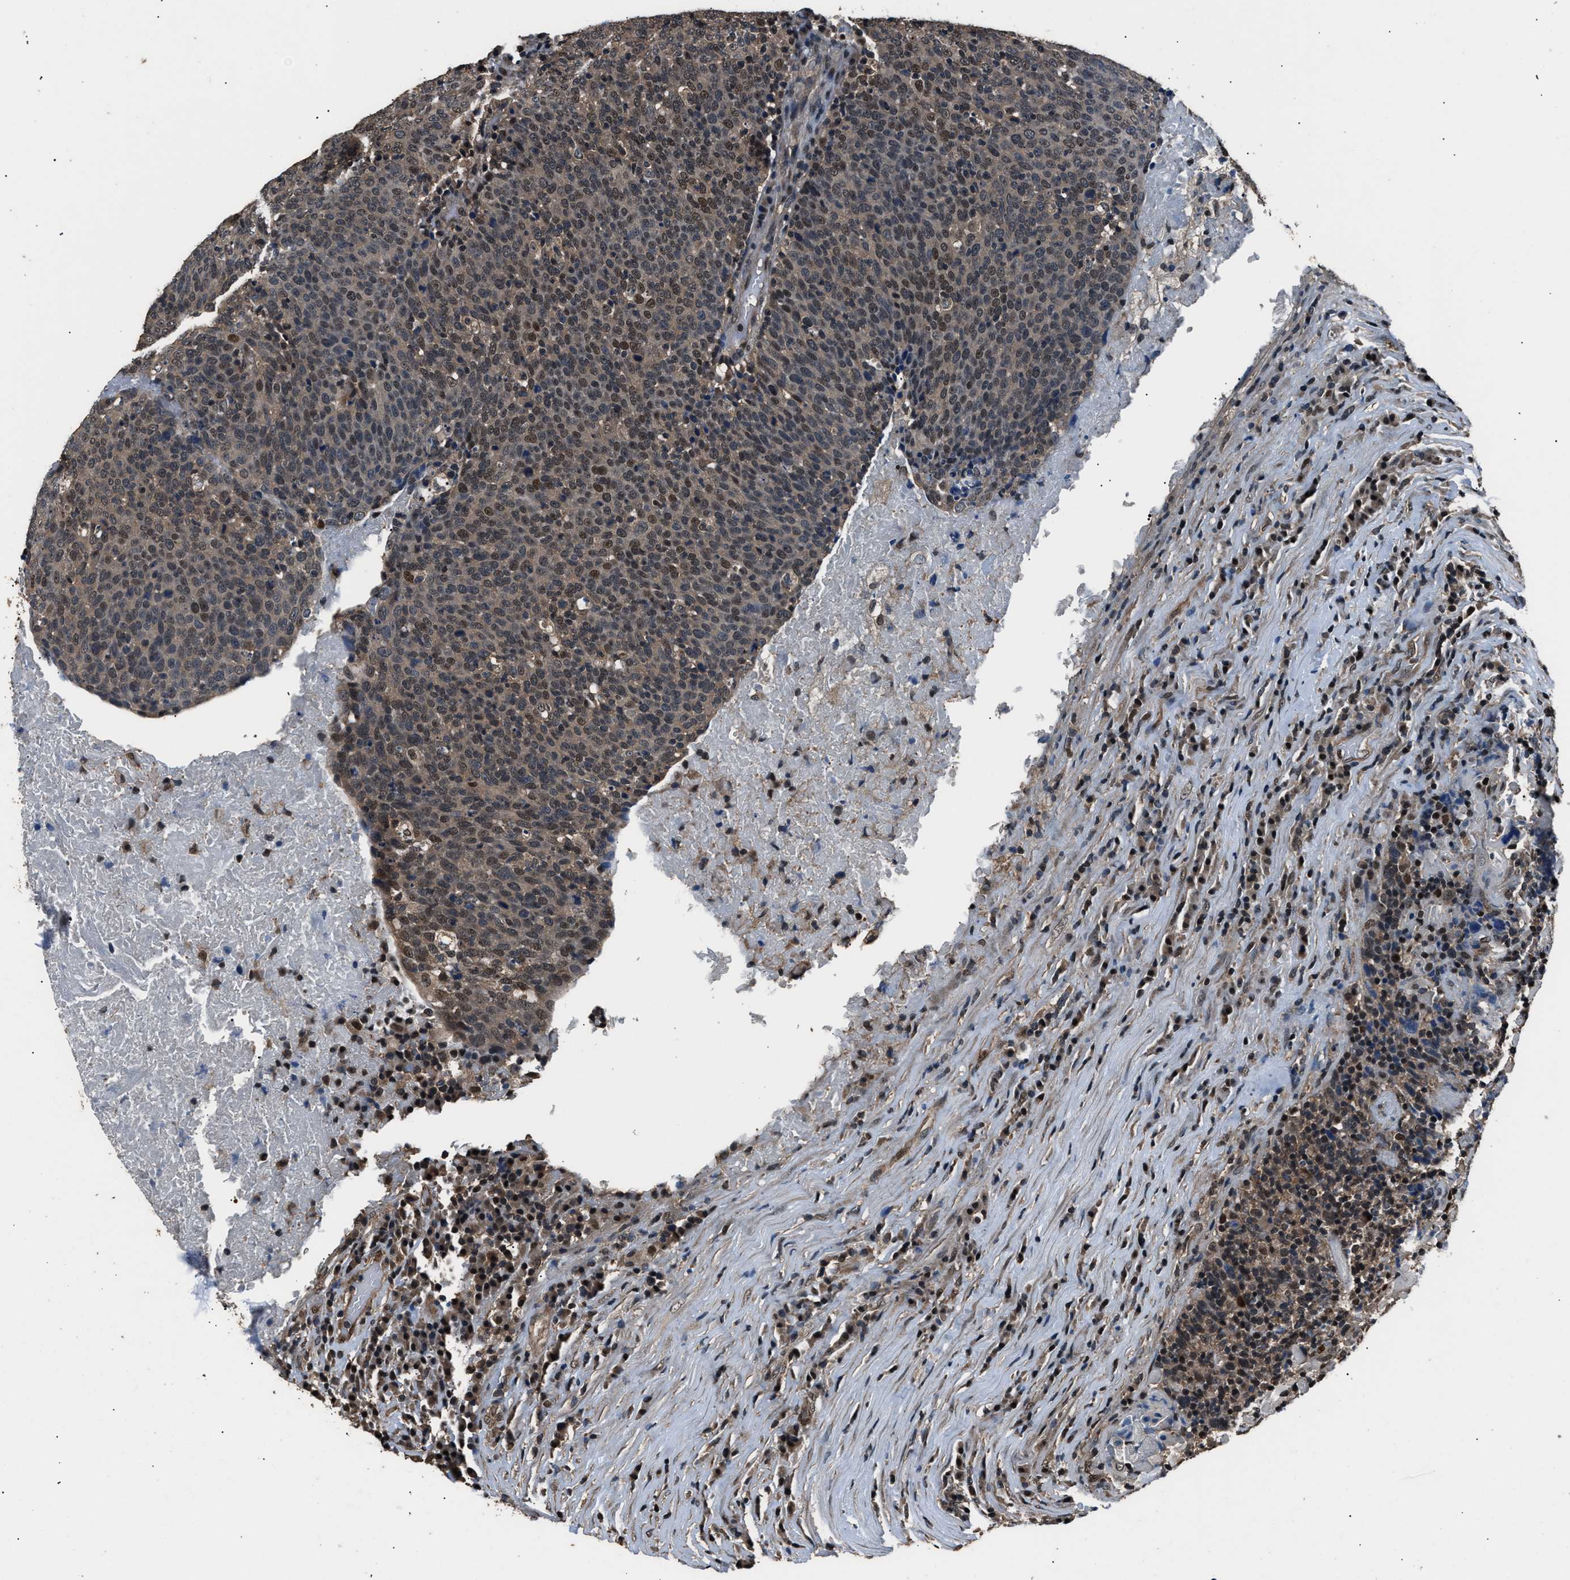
{"staining": {"intensity": "moderate", "quantity": "25%-75%", "location": "cytoplasmic/membranous,nuclear"}, "tissue": "head and neck cancer", "cell_type": "Tumor cells", "image_type": "cancer", "snomed": [{"axis": "morphology", "description": "Squamous cell carcinoma, NOS"}, {"axis": "morphology", "description": "Squamous cell carcinoma, metastatic, NOS"}, {"axis": "topography", "description": "Lymph node"}, {"axis": "topography", "description": "Head-Neck"}], "caption": "Immunohistochemistry (DAB (3,3'-diaminobenzidine)) staining of head and neck cancer (squamous cell carcinoma) demonstrates moderate cytoplasmic/membranous and nuclear protein positivity in about 25%-75% of tumor cells.", "gene": "DFFA", "patient": {"sex": "male", "age": 62}}